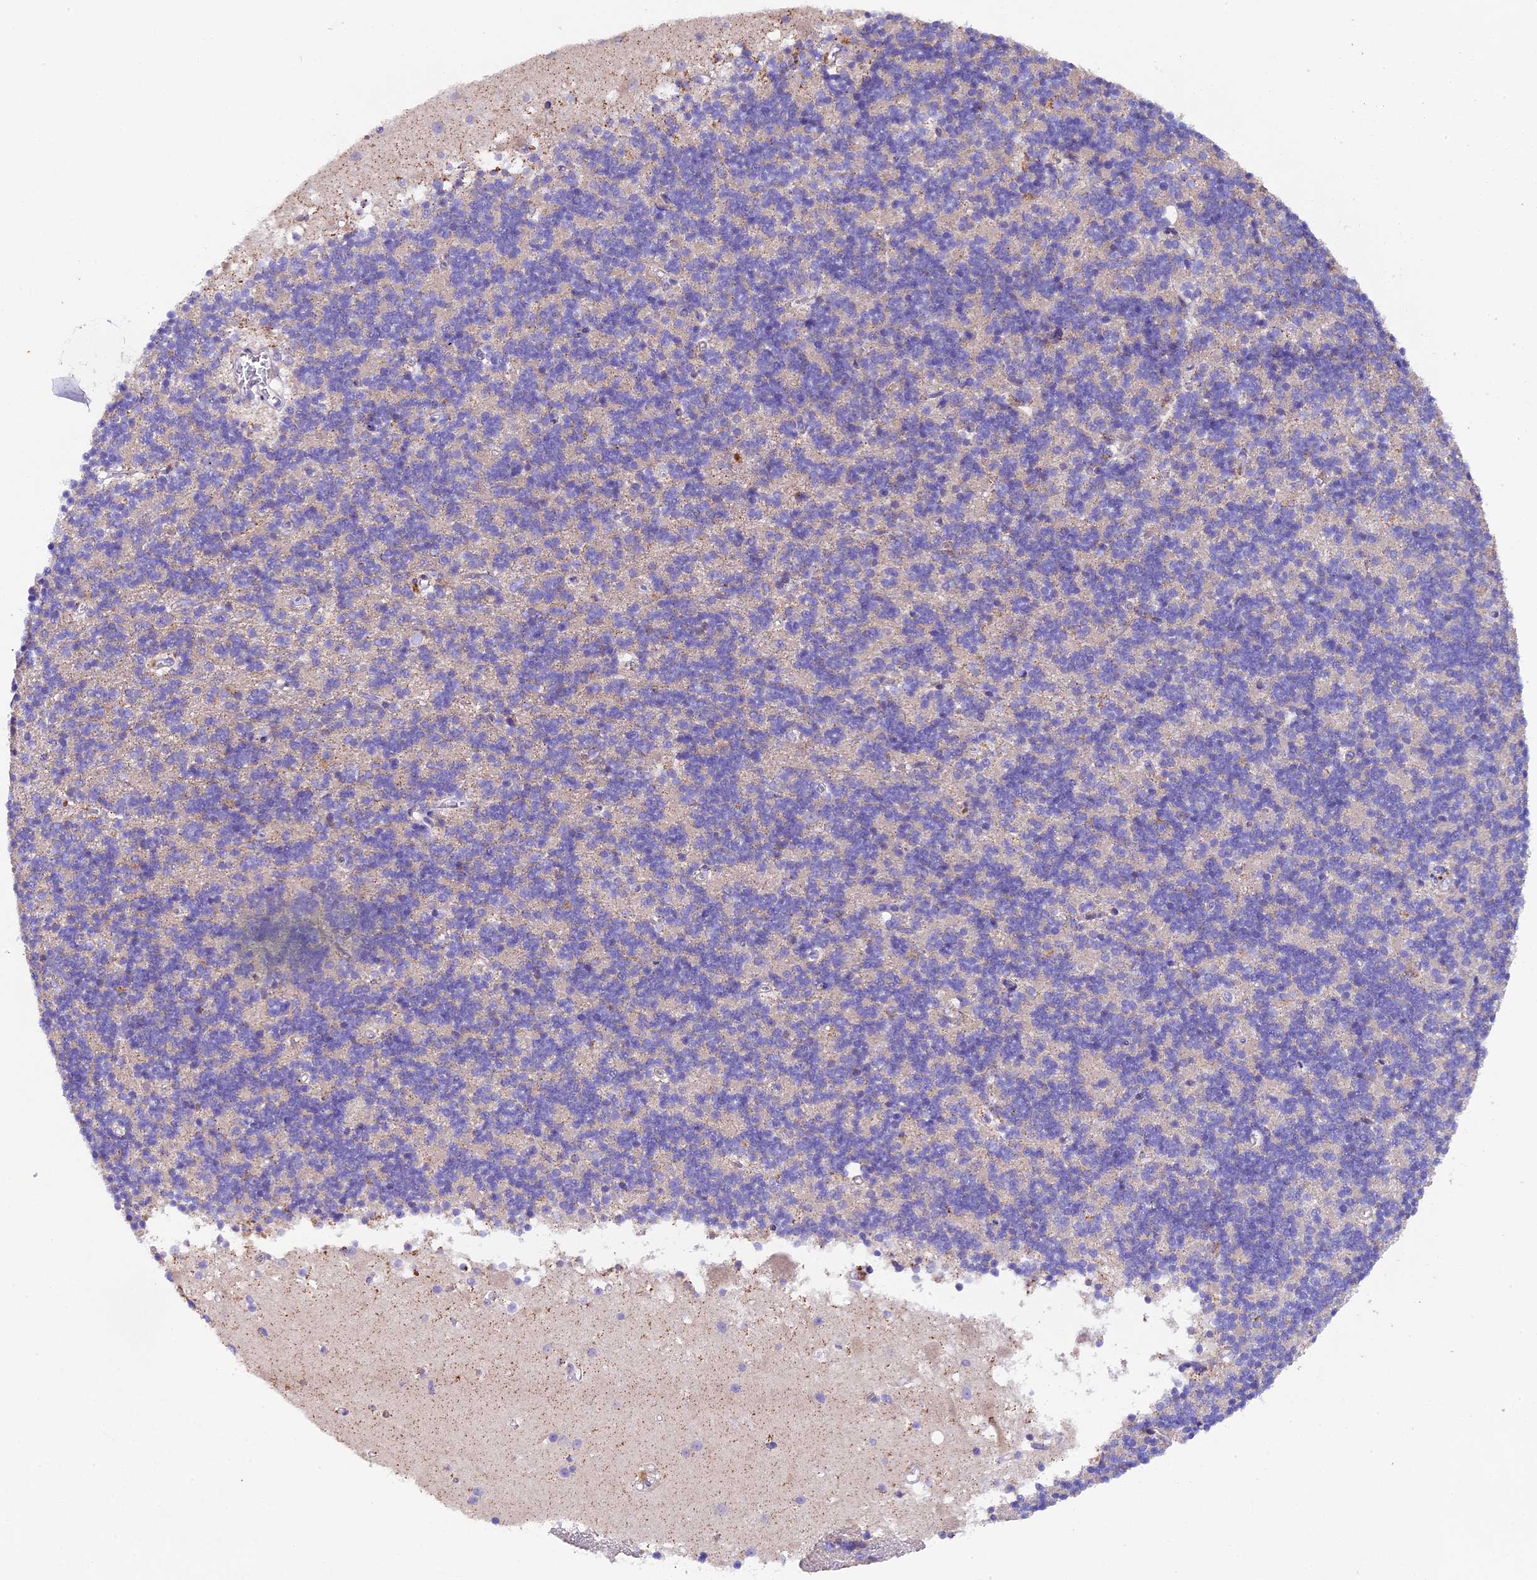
{"staining": {"intensity": "negative", "quantity": "none", "location": "none"}, "tissue": "cerebellum", "cell_type": "Cells in granular layer", "image_type": "normal", "snomed": [{"axis": "morphology", "description": "Normal tissue, NOS"}, {"axis": "topography", "description": "Cerebellum"}], "caption": "Immunohistochemistry of unremarkable cerebellum displays no positivity in cells in granular layer.", "gene": "PIGU", "patient": {"sex": "male", "age": 54}}